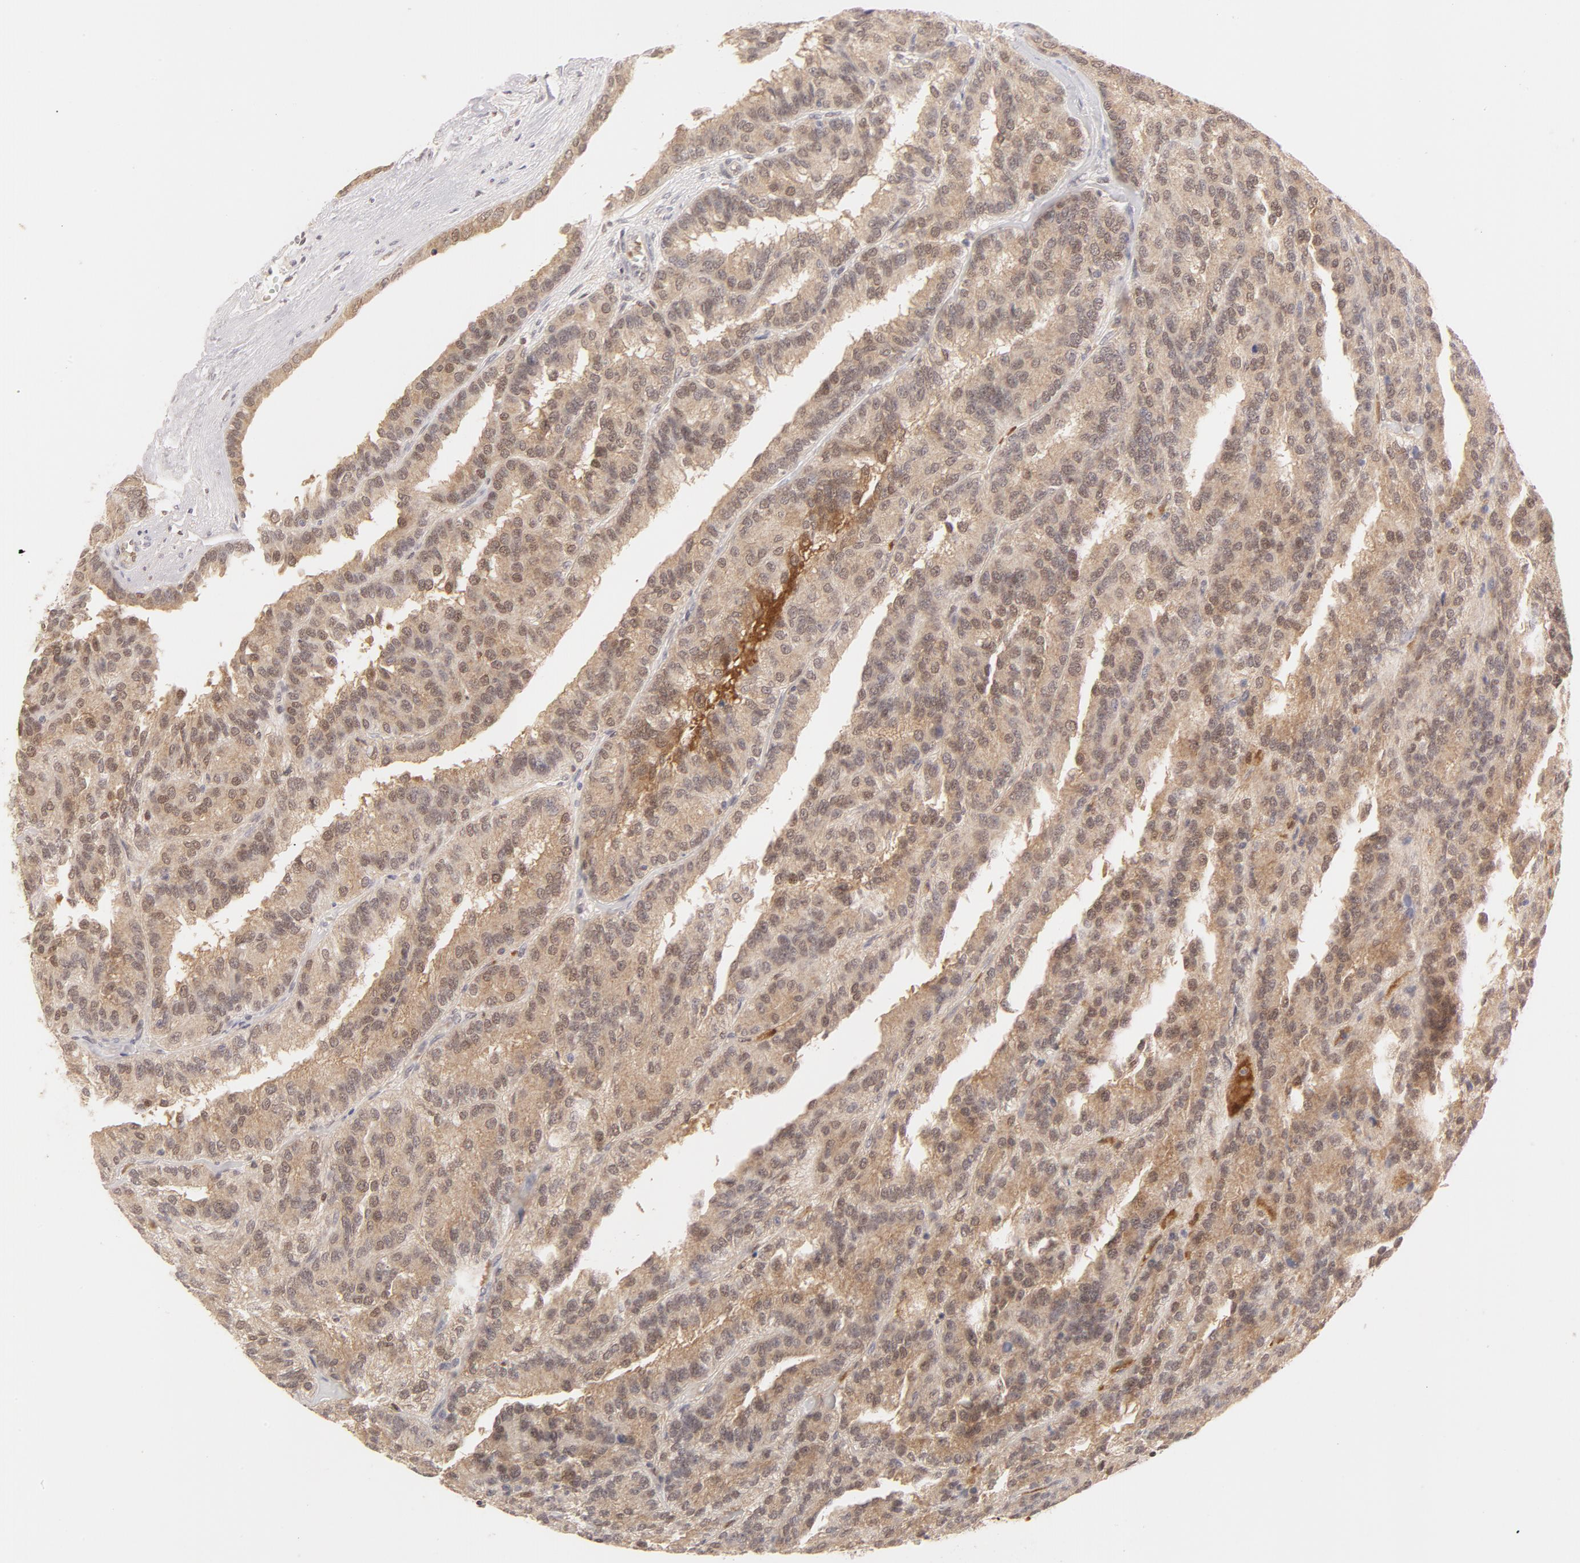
{"staining": {"intensity": "moderate", "quantity": ">75%", "location": "cytoplasmic/membranous,nuclear"}, "tissue": "renal cancer", "cell_type": "Tumor cells", "image_type": "cancer", "snomed": [{"axis": "morphology", "description": "Adenocarcinoma, NOS"}, {"axis": "topography", "description": "Kidney"}], "caption": "Adenocarcinoma (renal) stained with a brown dye exhibits moderate cytoplasmic/membranous and nuclear positive expression in about >75% of tumor cells.", "gene": "PRDX1", "patient": {"sex": "male", "age": 46}}